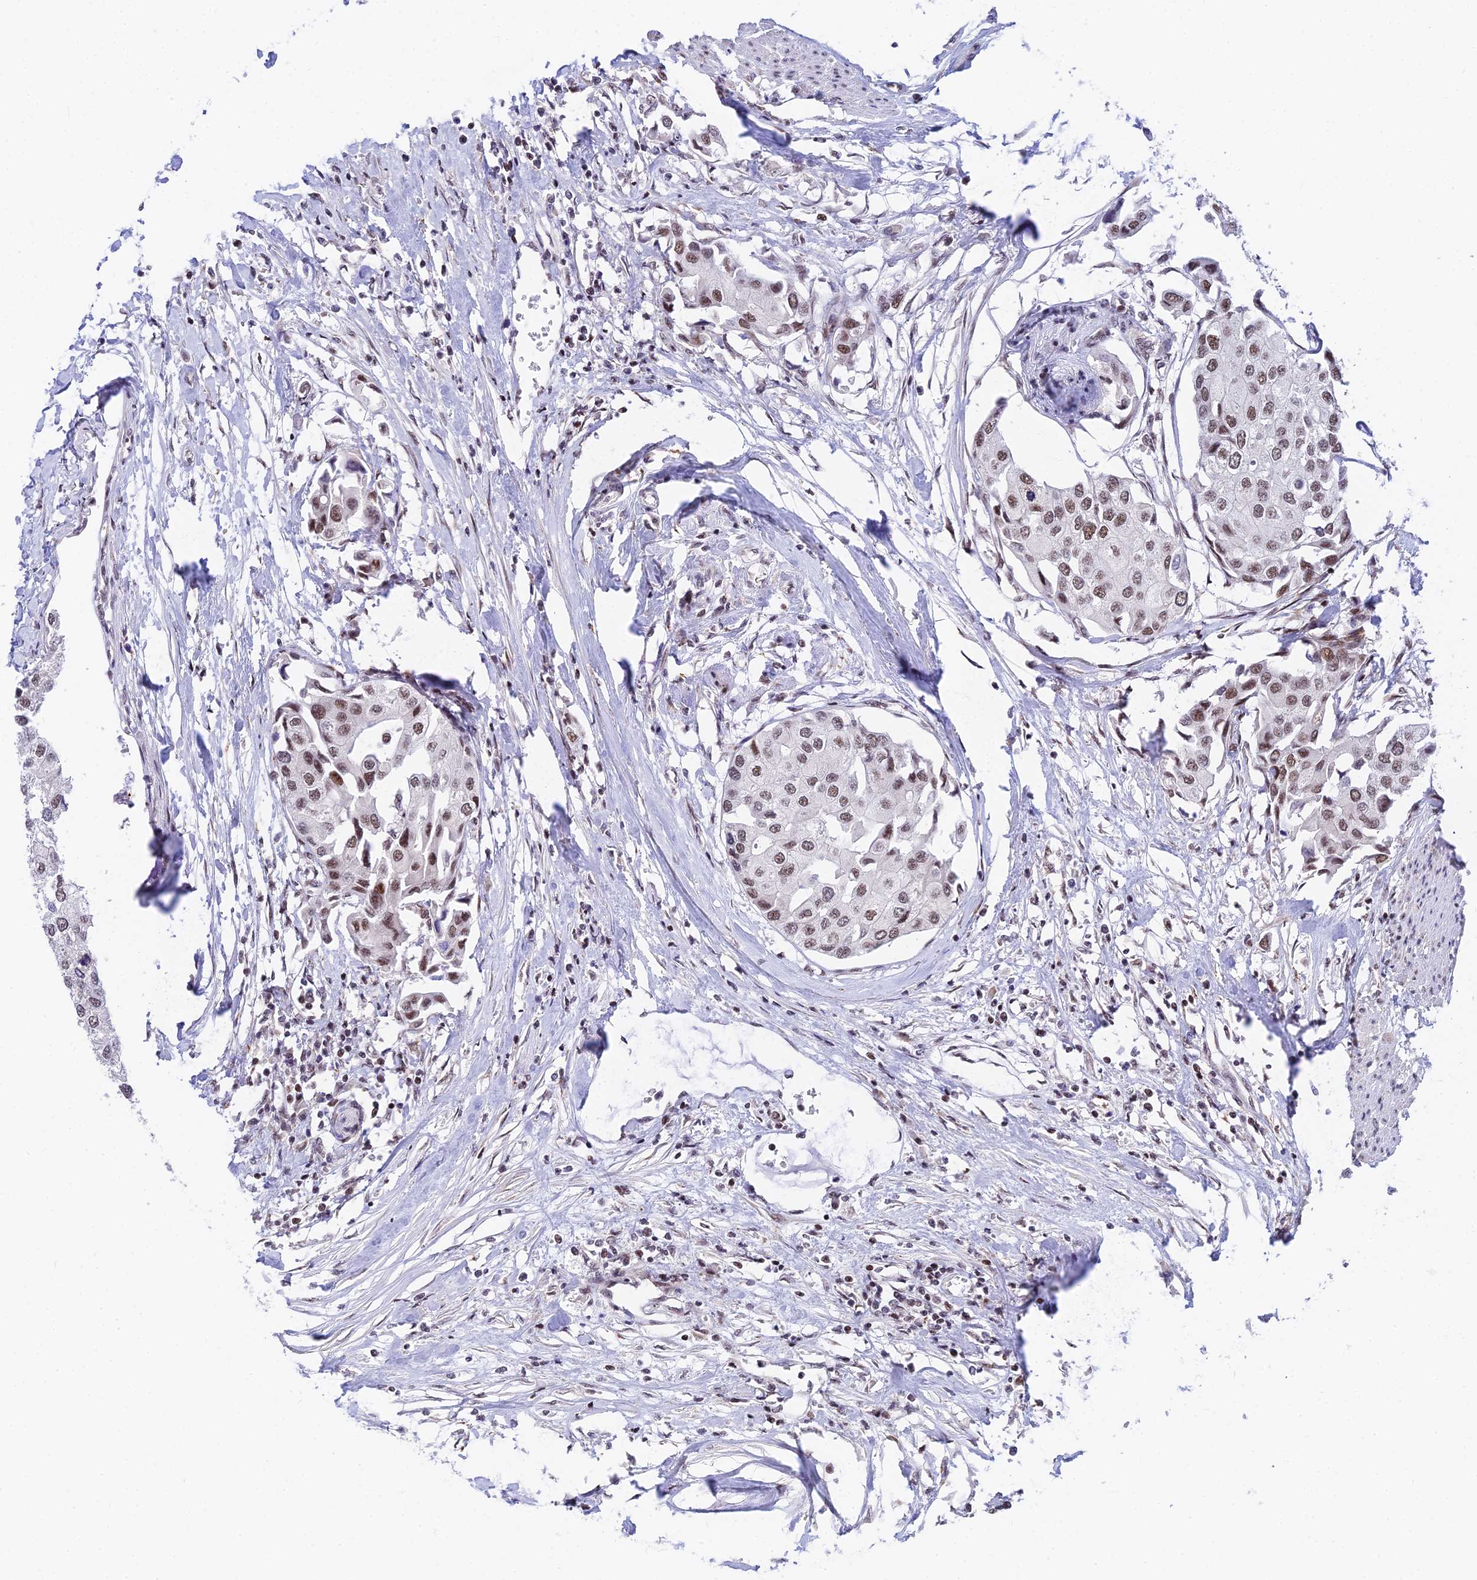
{"staining": {"intensity": "moderate", "quantity": "25%-75%", "location": "nuclear"}, "tissue": "urothelial cancer", "cell_type": "Tumor cells", "image_type": "cancer", "snomed": [{"axis": "morphology", "description": "Urothelial carcinoma, High grade"}, {"axis": "topography", "description": "Urinary bladder"}], "caption": "Immunohistochemical staining of urothelial cancer shows medium levels of moderate nuclear positivity in approximately 25%-75% of tumor cells.", "gene": "USP22", "patient": {"sex": "male", "age": 64}}